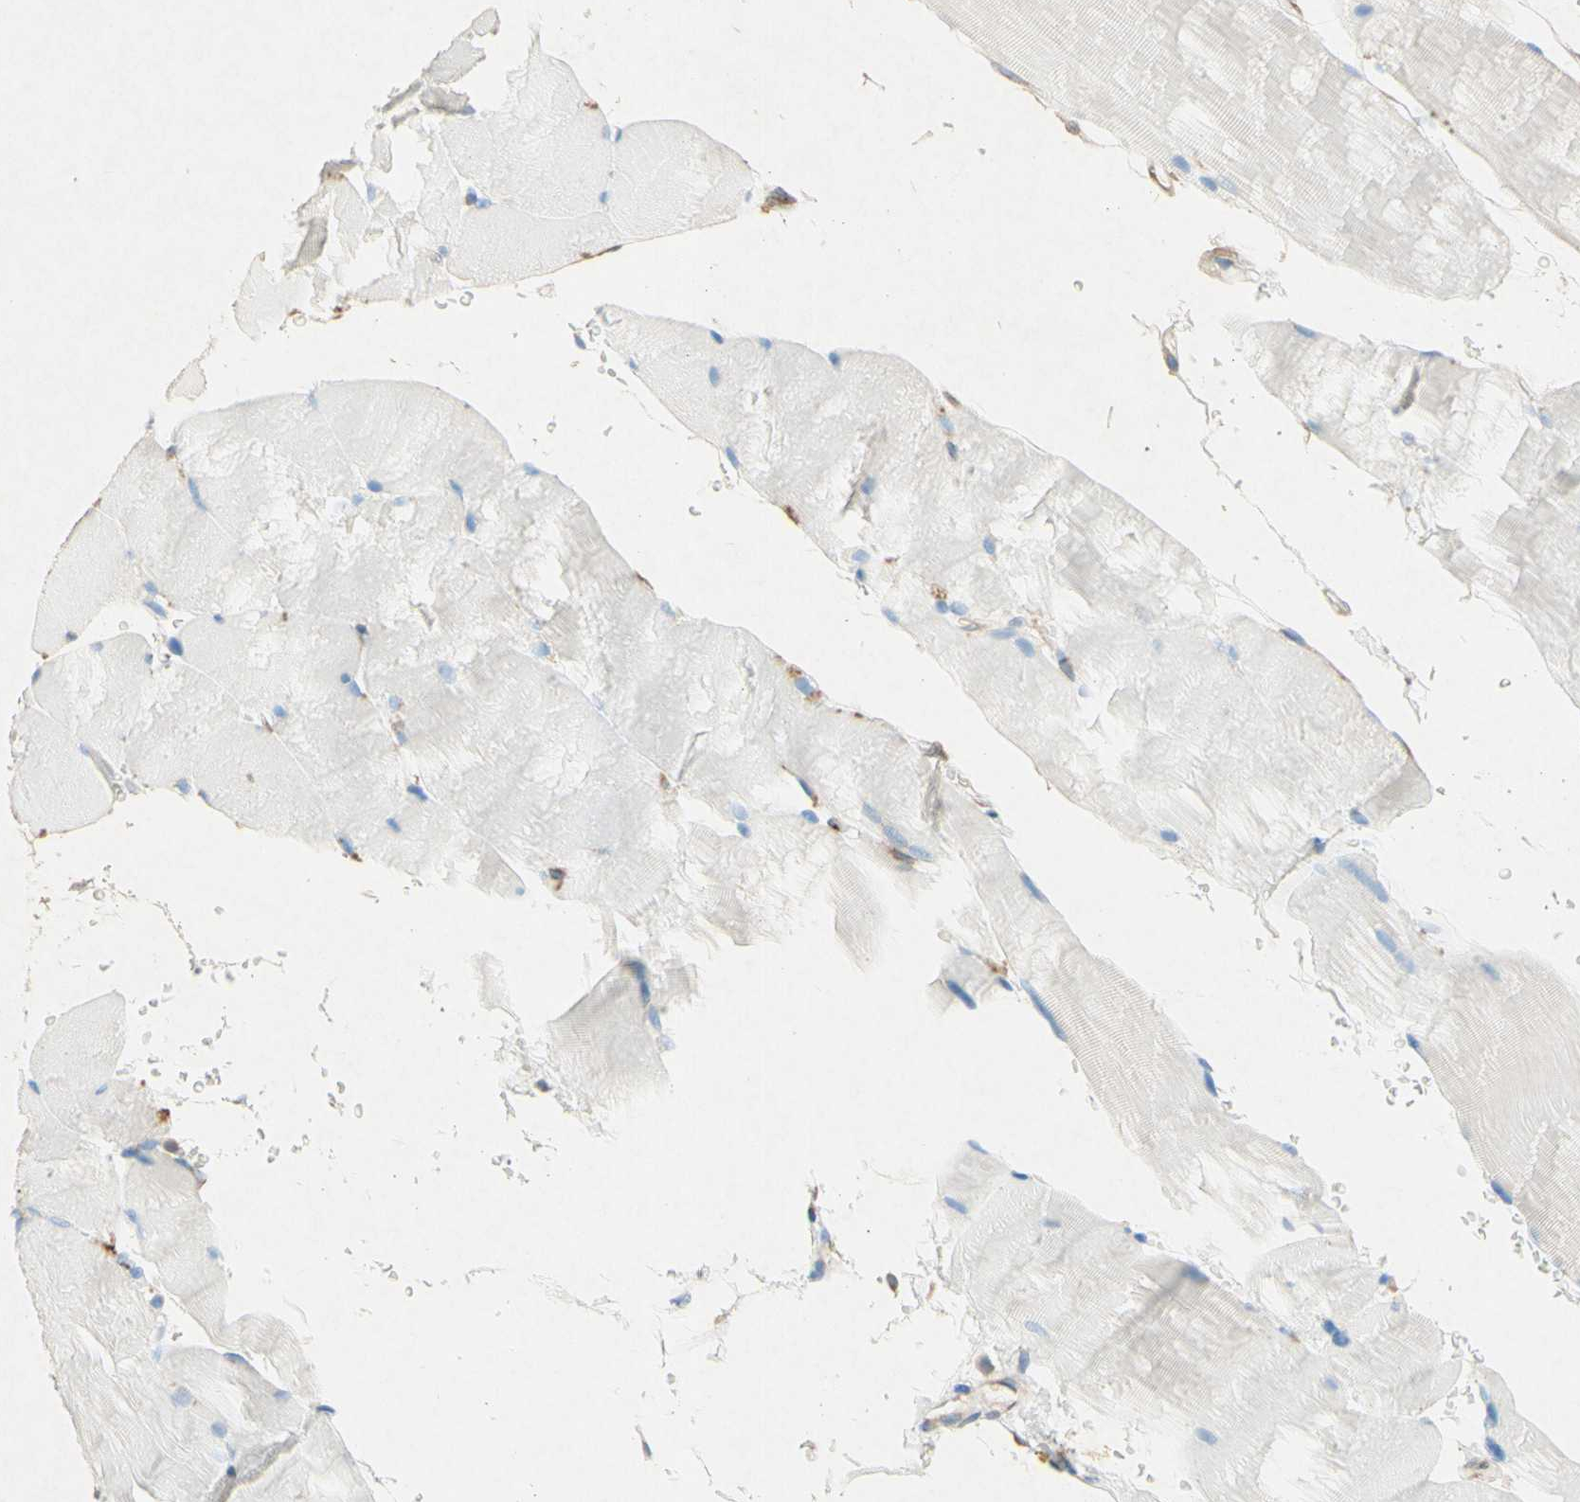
{"staining": {"intensity": "negative", "quantity": "none", "location": "none"}, "tissue": "skeletal muscle", "cell_type": "Myocytes", "image_type": "normal", "snomed": [{"axis": "morphology", "description": "Normal tissue, NOS"}, {"axis": "topography", "description": "Skin"}, {"axis": "topography", "description": "Skeletal muscle"}], "caption": "This is an immunohistochemistry image of unremarkable skeletal muscle. There is no expression in myocytes.", "gene": "PABPC1", "patient": {"sex": "male", "age": 83}}